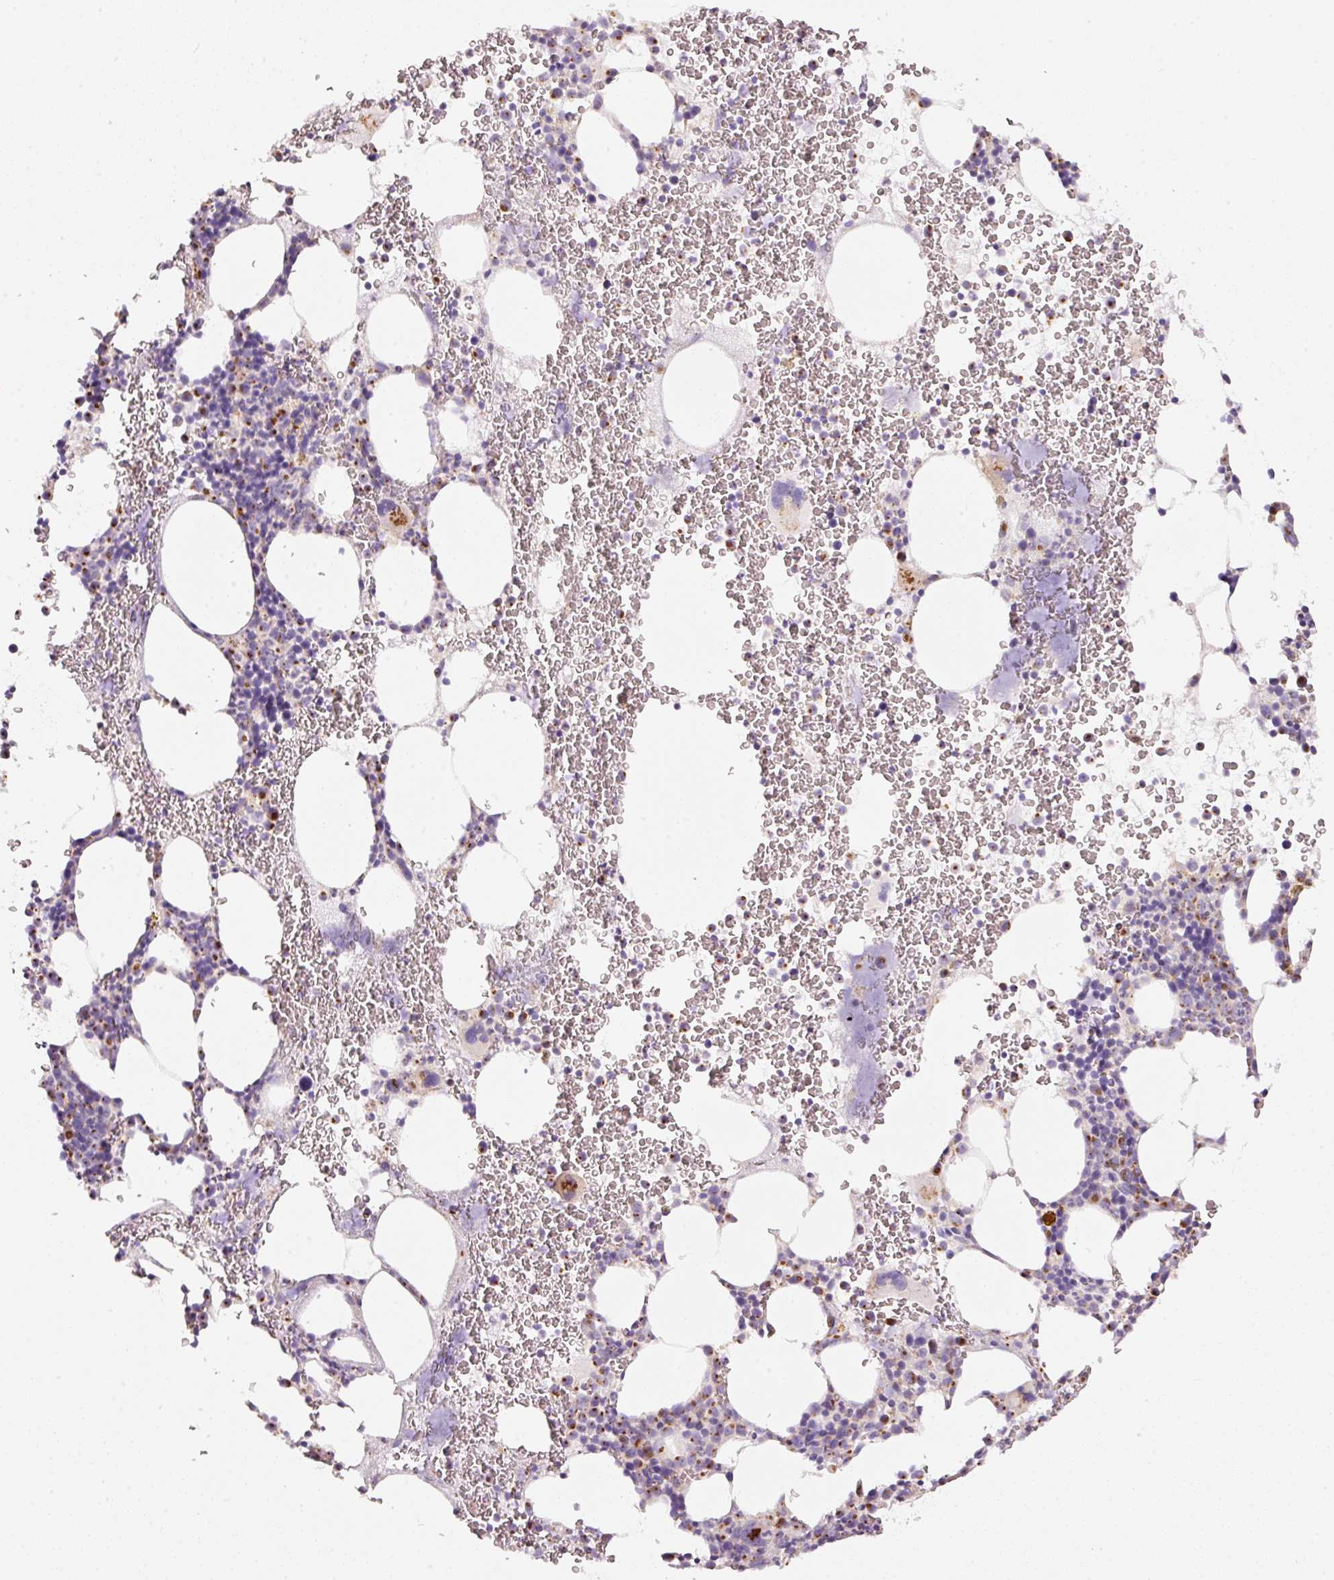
{"staining": {"intensity": "moderate", "quantity": "<25%", "location": "cytoplasmic/membranous"}, "tissue": "bone marrow", "cell_type": "Hematopoietic cells", "image_type": "normal", "snomed": [{"axis": "morphology", "description": "Normal tissue, NOS"}, {"axis": "topography", "description": "Bone marrow"}], "caption": "Bone marrow stained with immunohistochemistry (IHC) shows moderate cytoplasmic/membranous positivity in about <25% of hematopoietic cells.", "gene": "PDXDC1", "patient": {"sex": "male", "age": 62}}